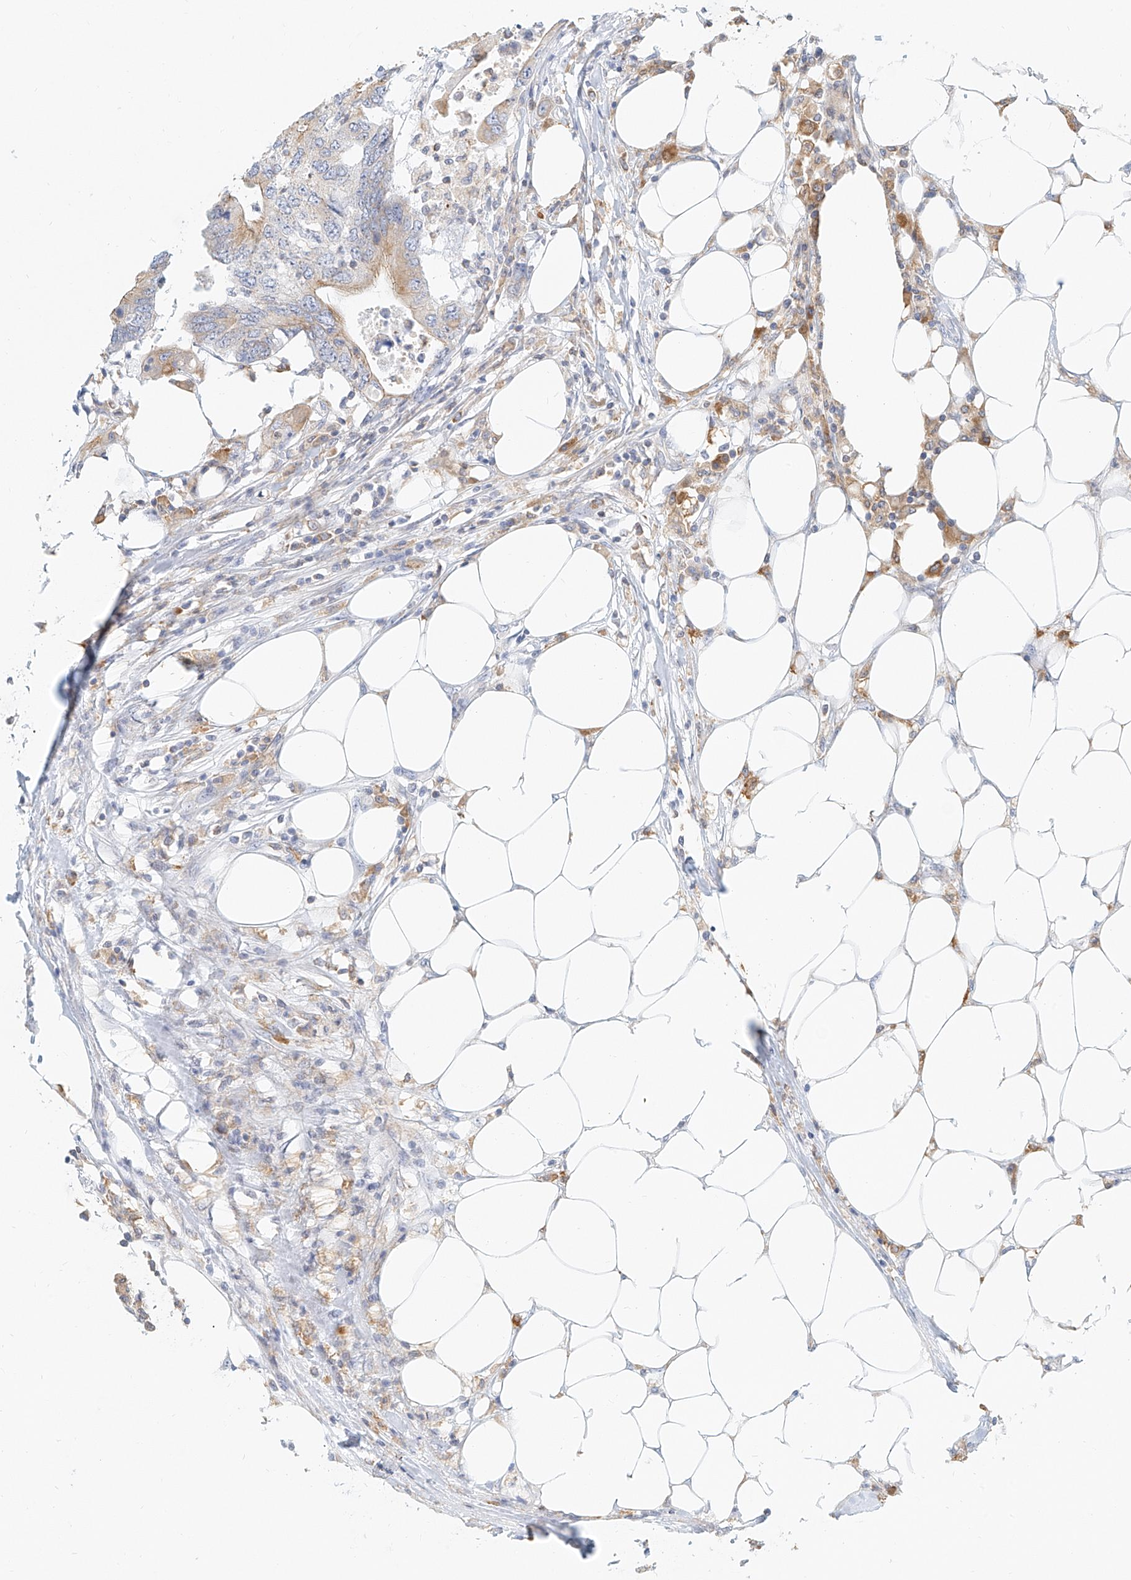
{"staining": {"intensity": "moderate", "quantity": "25%-75%", "location": "cytoplasmic/membranous"}, "tissue": "colorectal cancer", "cell_type": "Tumor cells", "image_type": "cancer", "snomed": [{"axis": "morphology", "description": "Adenocarcinoma, NOS"}, {"axis": "topography", "description": "Colon"}], "caption": "Immunohistochemical staining of human colorectal cancer exhibits medium levels of moderate cytoplasmic/membranous expression in about 25%-75% of tumor cells. The protein is stained brown, and the nuclei are stained in blue (DAB (3,3'-diaminobenzidine) IHC with brightfield microscopy, high magnification).", "gene": "DHRS7", "patient": {"sex": "male", "age": 71}}